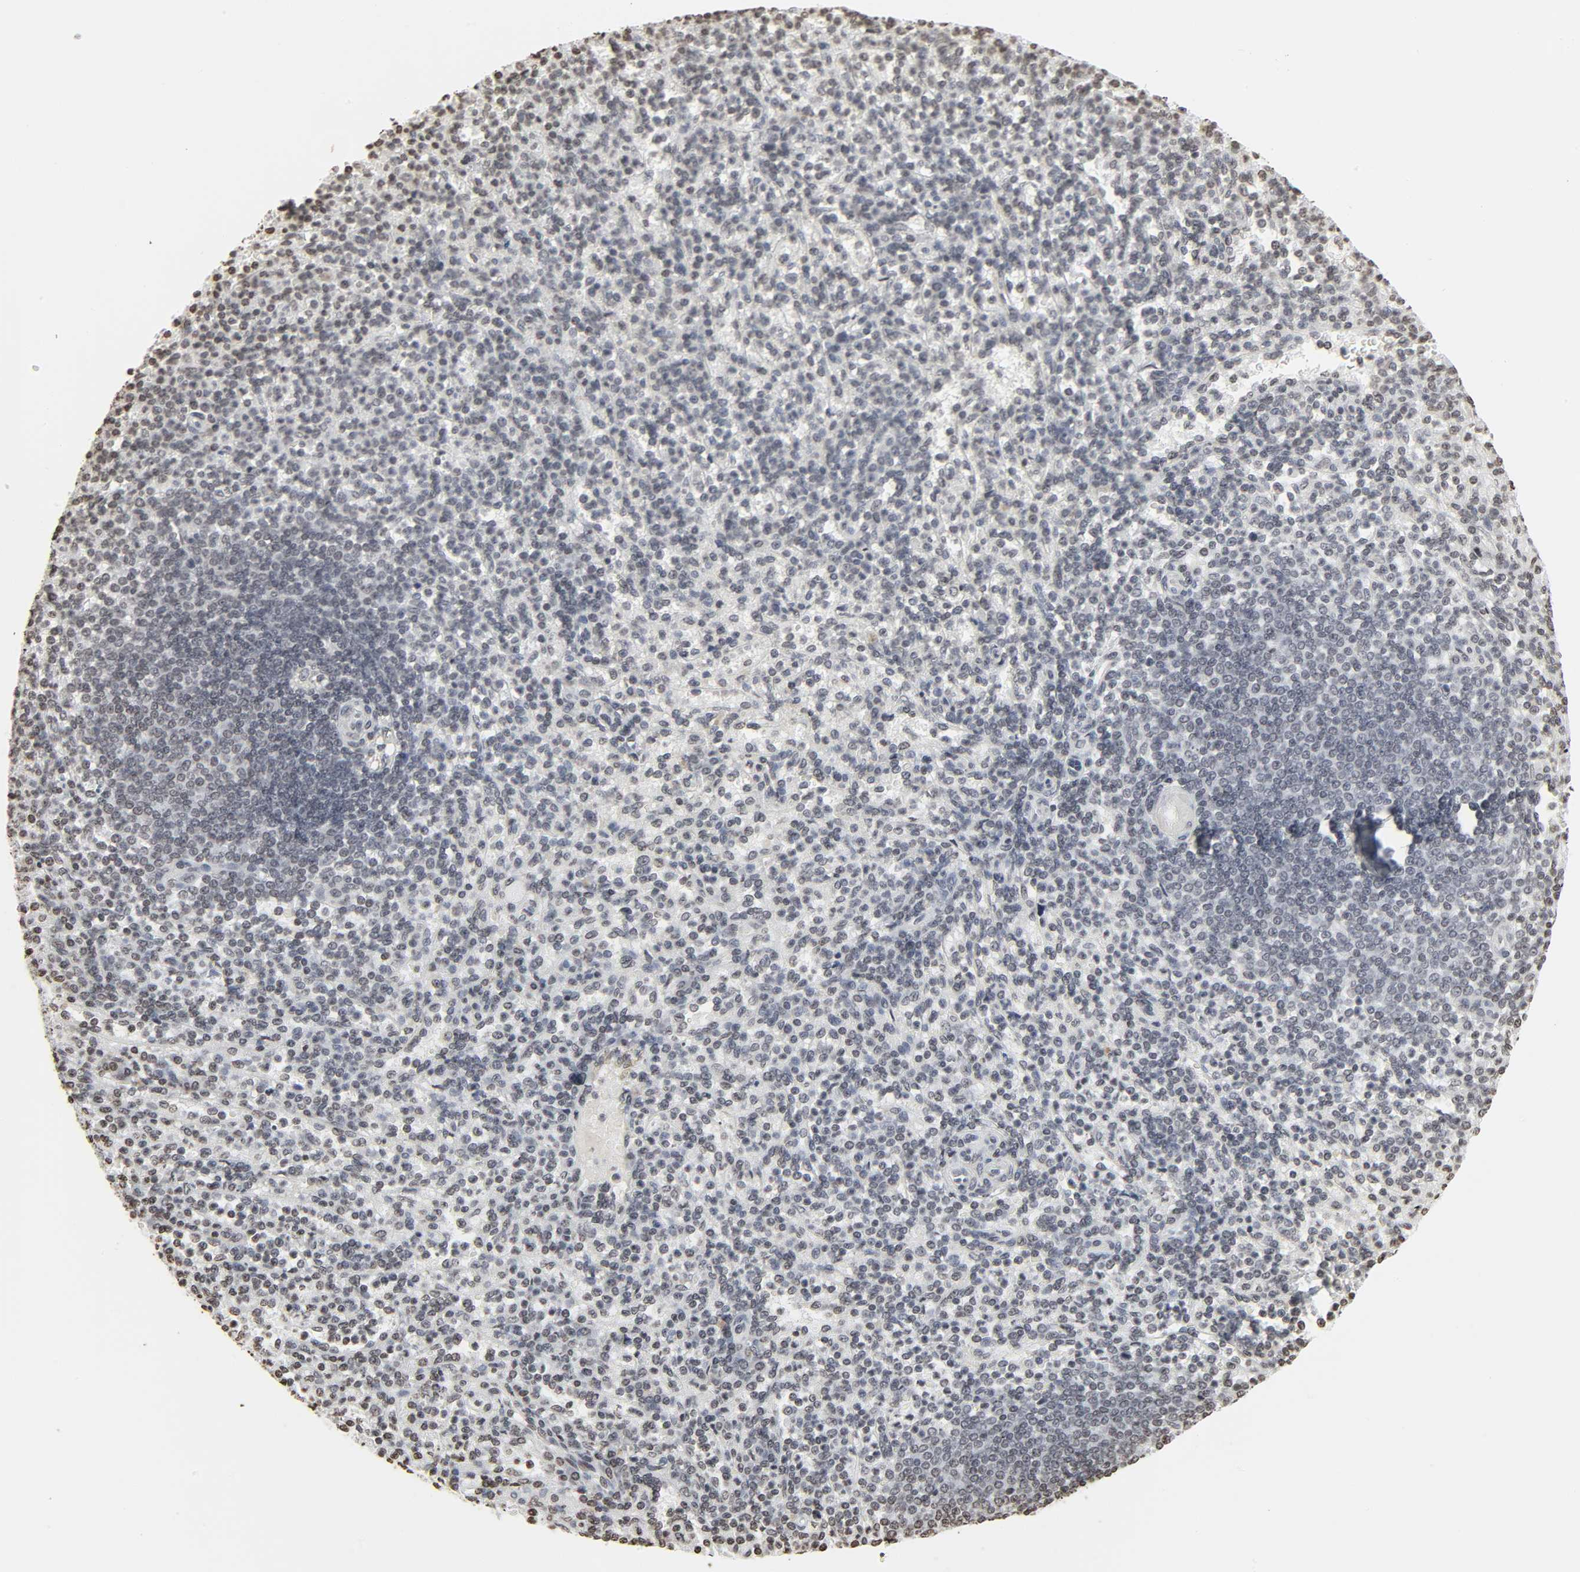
{"staining": {"intensity": "weak", "quantity": "<25%", "location": "nuclear"}, "tissue": "spleen", "cell_type": "Cells in red pulp", "image_type": "normal", "snomed": [{"axis": "morphology", "description": "Normal tissue, NOS"}, {"axis": "topography", "description": "Spleen"}], "caption": "The histopathology image demonstrates no staining of cells in red pulp in benign spleen.", "gene": "ELAVL1", "patient": {"sex": "female", "age": 74}}